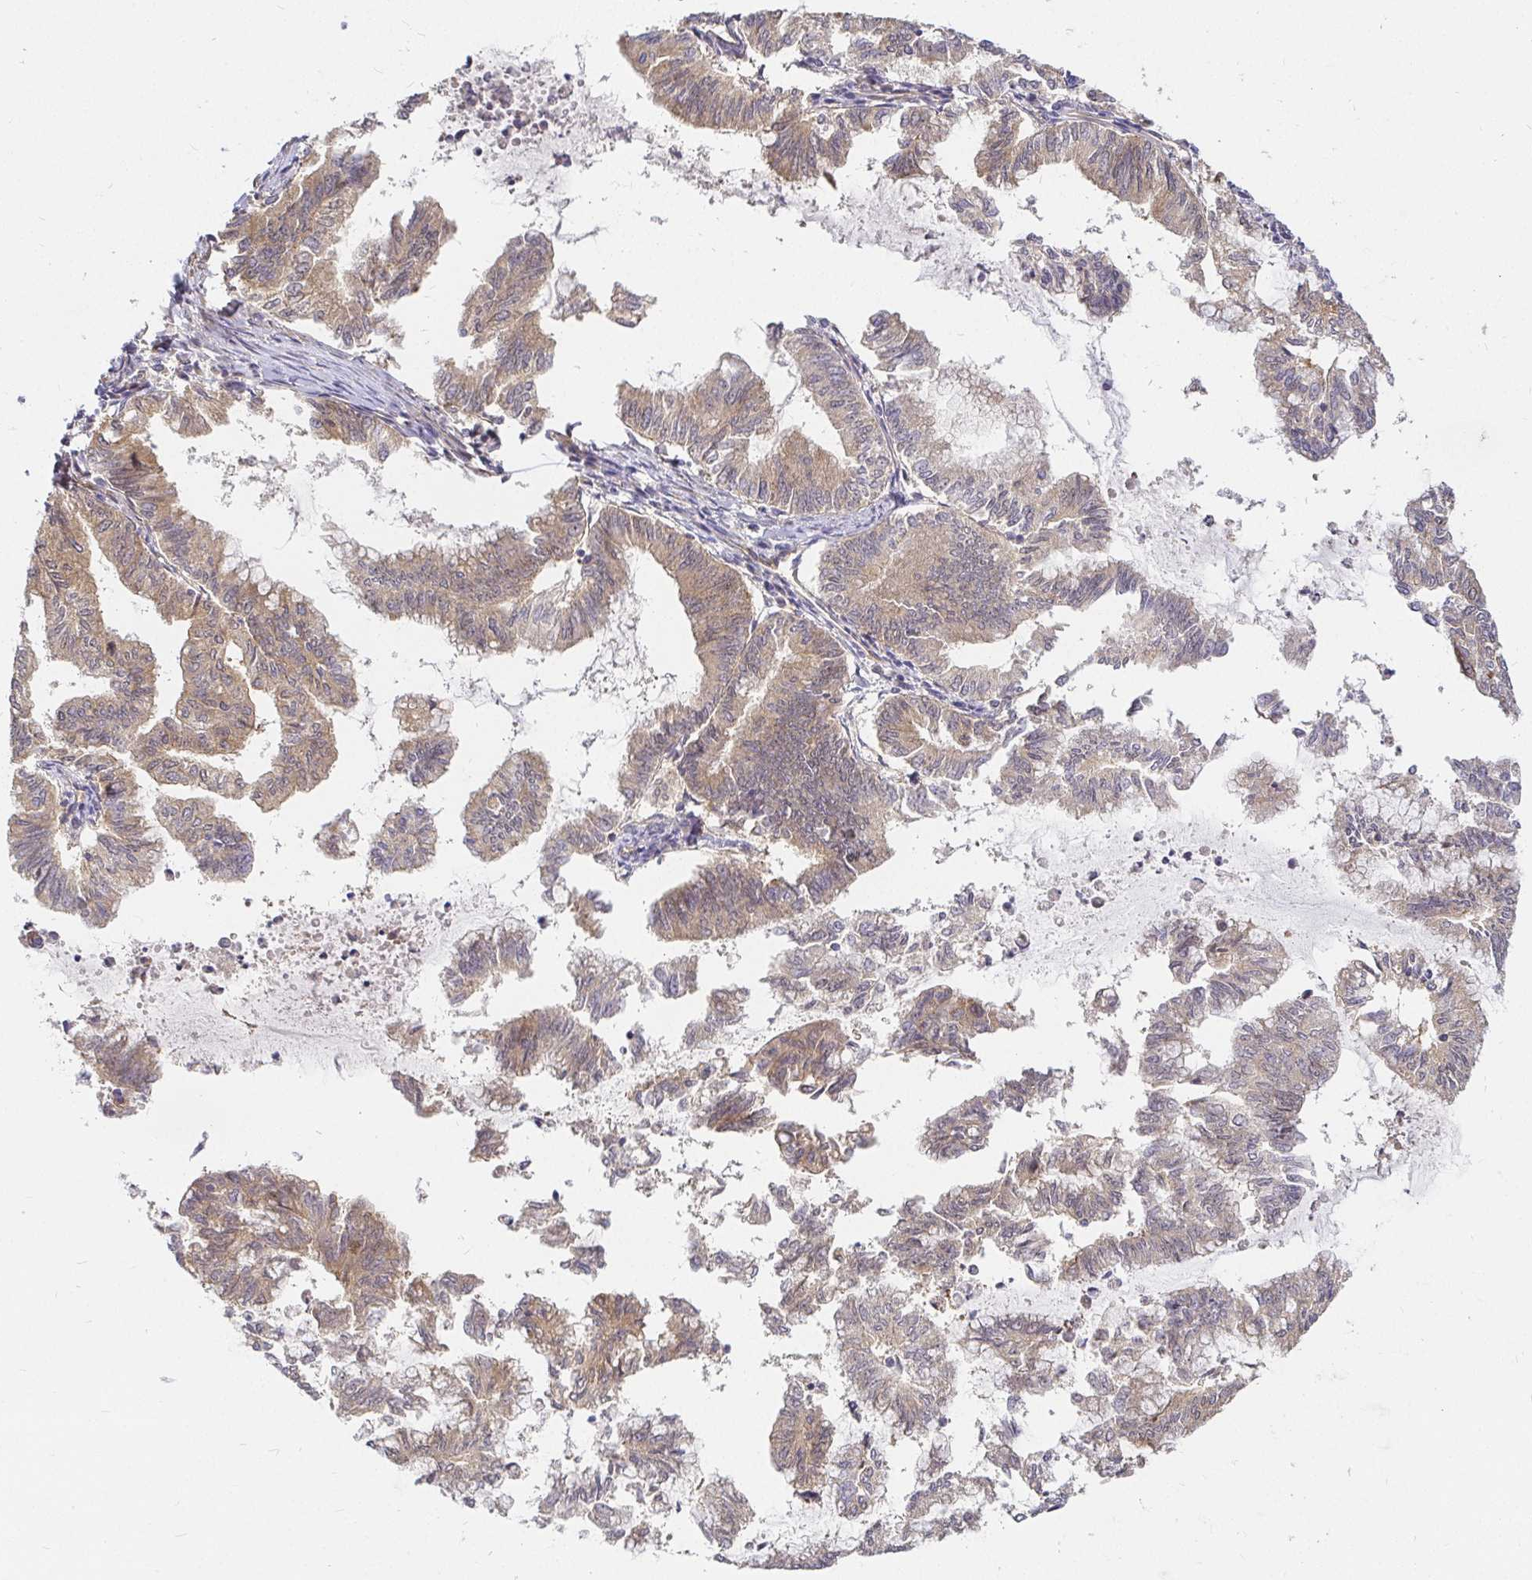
{"staining": {"intensity": "weak", "quantity": "25%-75%", "location": "cytoplasmic/membranous"}, "tissue": "endometrial cancer", "cell_type": "Tumor cells", "image_type": "cancer", "snomed": [{"axis": "morphology", "description": "Adenocarcinoma, NOS"}, {"axis": "topography", "description": "Endometrium"}], "caption": "The photomicrograph reveals a brown stain indicating the presence of a protein in the cytoplasmic/membranous of tumor cells in endometrial adenocarcinoma.", "gene": "KIF5B", "patient": {"sex": "female", "age": 79}}